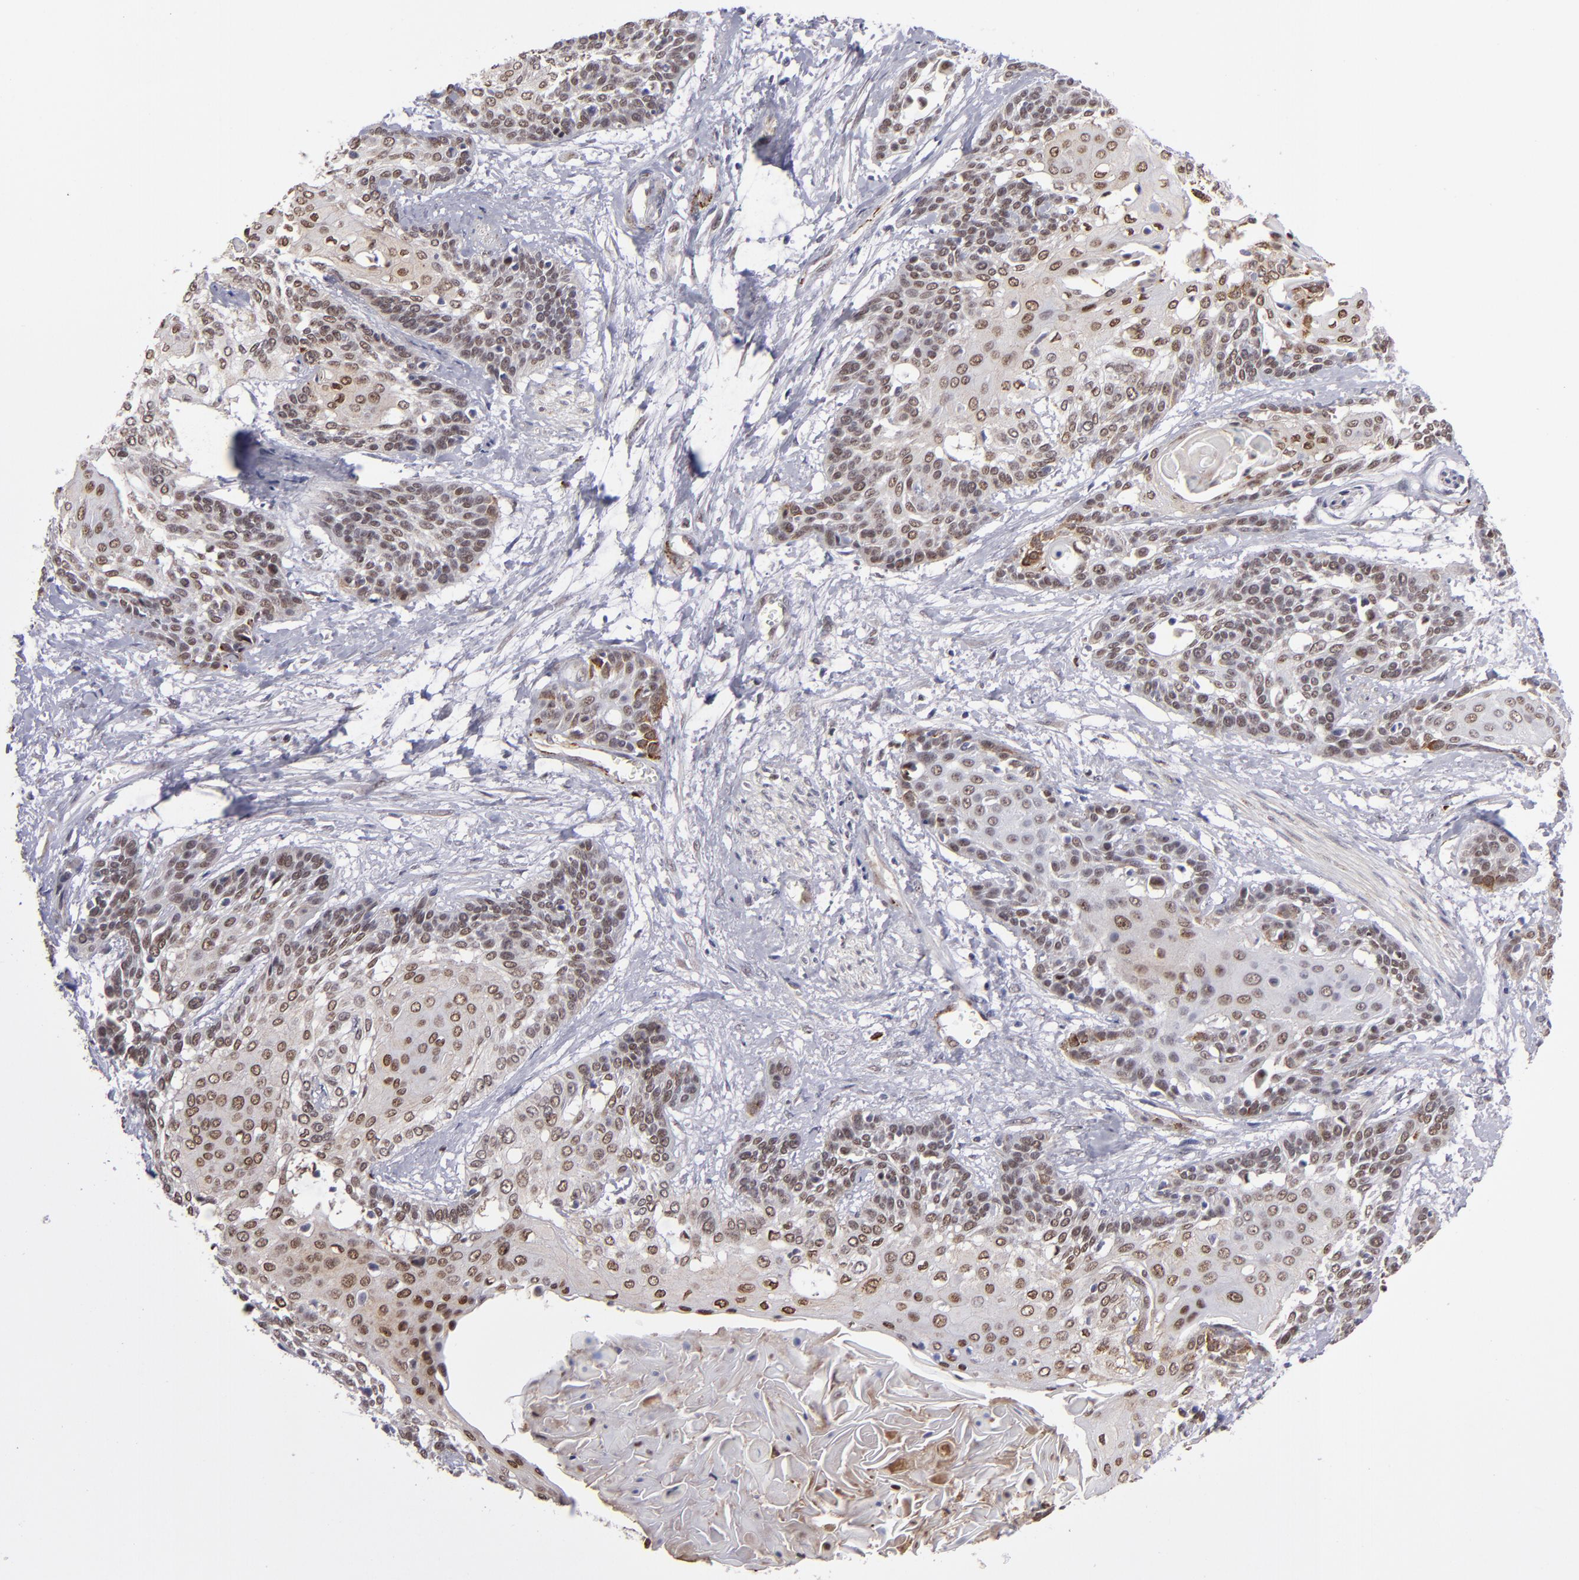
{"staining": {"intensity": "weak", "quantity": "25%-75%", "location": "nuclear"}, "tissue": "cervical cancer", "cell_type": "Tumor cells", "image_type": "cancer", "snomed": [{"axis": "morphology", "description": "Squamous cell carcinoma, NOS"}, {"axis": "topography", "description": "Cervix"}], "caption": "A brown stain highlights weak nuclear positivity of a protein in cervical cancer (squamous cell carcinoma) tumor cells.", "gene": "RREB1", "patient": {"sex": "female", "age": 57}}